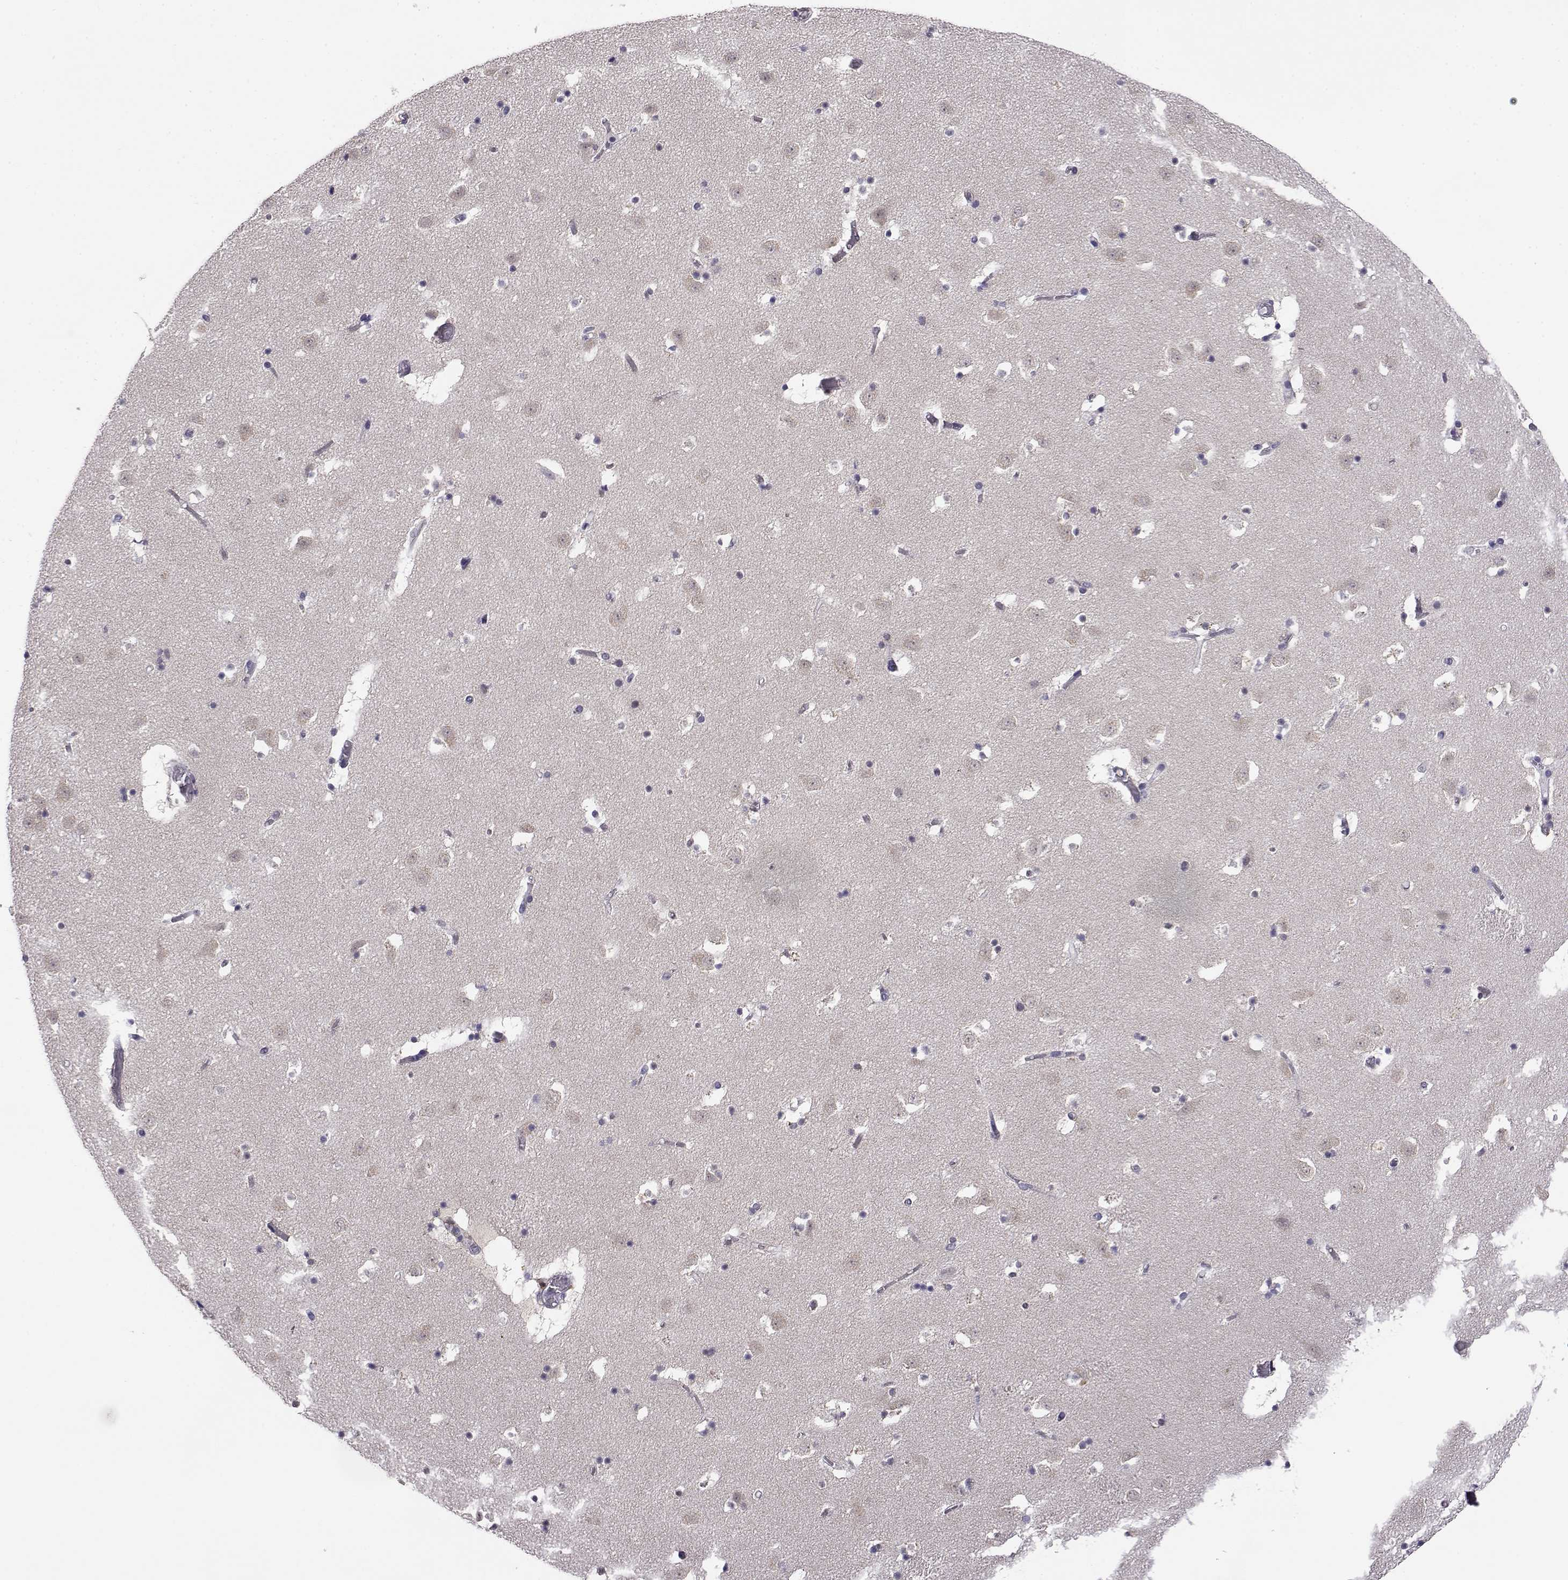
{"staining": {"intensity": "negative", "quantity": "none", "location": "none"}, "tissue": "caudate", "cell_type": "Glial cells", "image_type": "normal", "snomed": [{"axis": "morphology", "description": "Normal tissue, NOS"}, {"axis": "topography", "description": "Lateral ventricle wall"}], "caption": "A photomicrograph of caudate stained for a protein displays no brown staining in glial cells. (IHC, brightfield microscopy, high magnification).", "gene": "AKR1B1", "patient": {"sex": "female", "age": 42}}